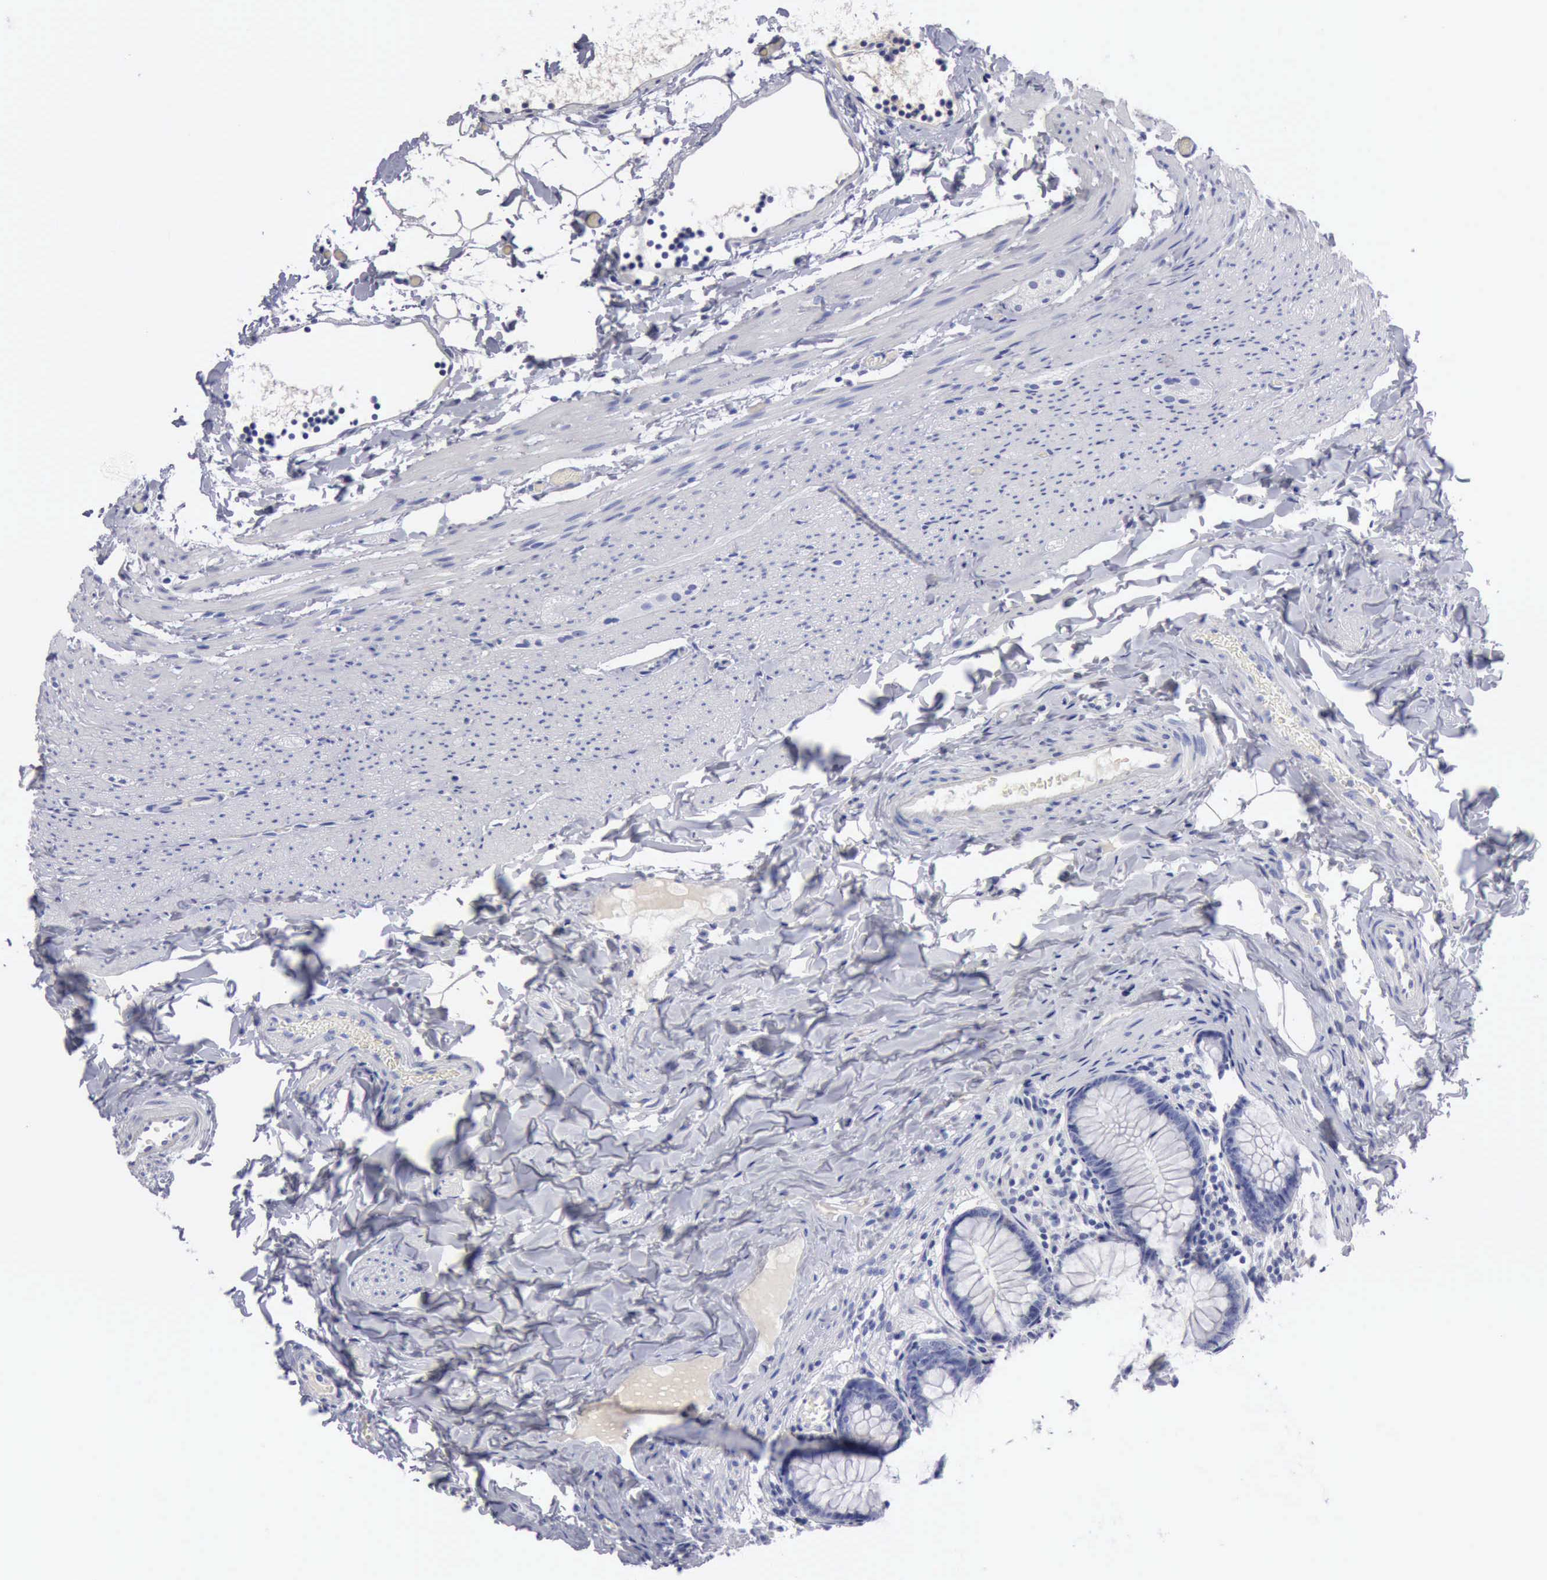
{"staining": {"intensity": "negative", "quantity": "none", "location": "none"}, "tissue": "appendix", "cell_type": "Glandular cells", "image_type": "normal", "snomed": [{"axis": "morphology", "description": "Normal tissue, NOS"}, {"axis": "topography", "description": "Appendix"}], "caption": "This is an IHC micrograph of unremarkable appendix. There is no positivity in glandular cells.", "gene": "CYP19A1", "patient": {"sex": "male", "age": 7}}